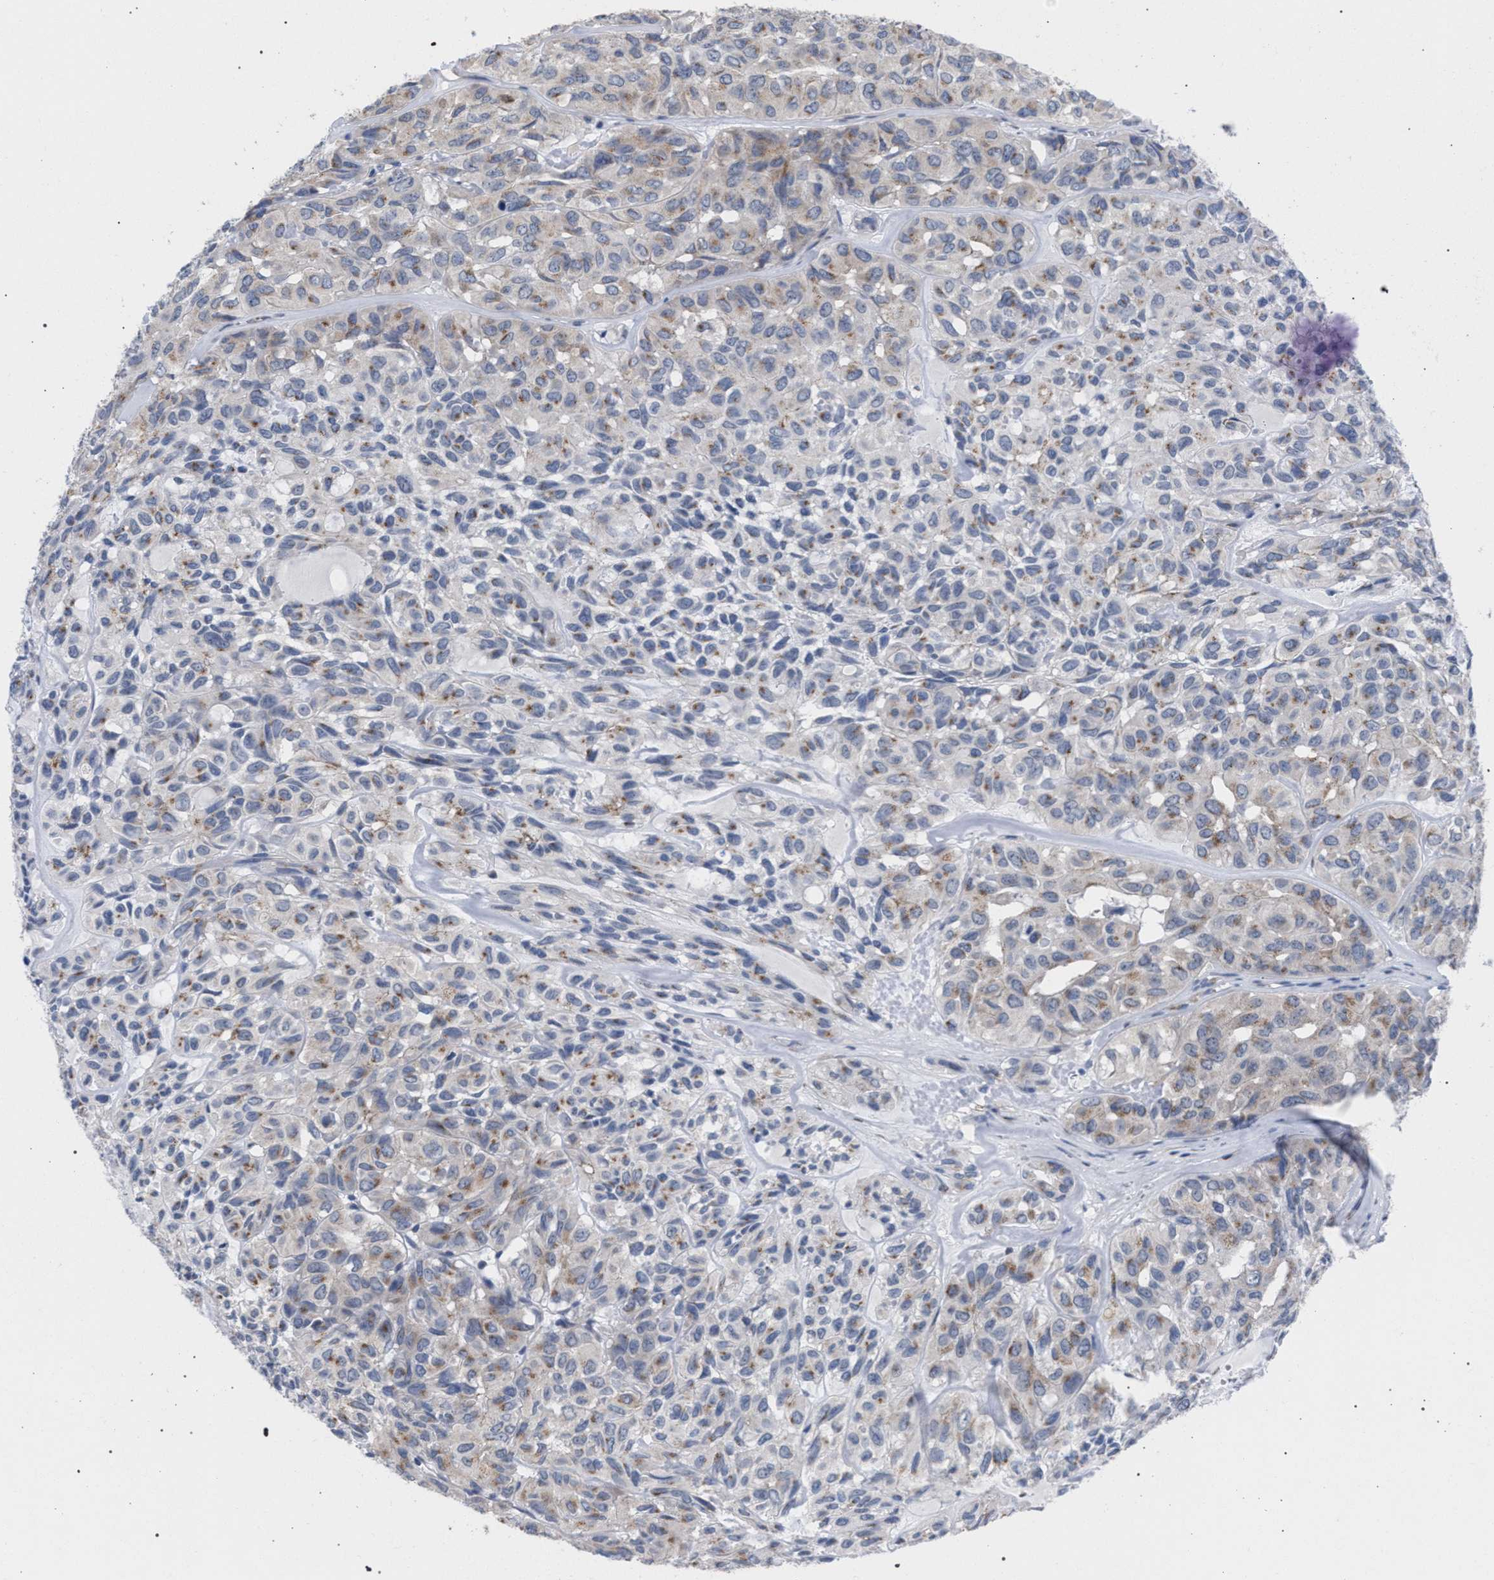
{"staining": {"intensity": "weak", "quantity": ">75%", "location": "cytoplasmic/membranous"}, "tissue": "head and neck cancer", "cell_type": "Tumor cells", "image_type": "cancer", "snomed": [{"axis": "morphology", "description": "Adenocarcinoma, NOS"}, {"axis": "topography", "description": "Salivary gland, NOS"}, {"axis": "topography", "description": "Head-Neck"}], "caption": "This micrograph demonstrates immunohistochemistry (IHC) staining of adenocarcinoma (head and neck), with low weak cytoplasmic/membranous expression in about >75% of tumor cells.", "gene": "GOLGA2", "patient": {"sex": "female", "age": 76}}